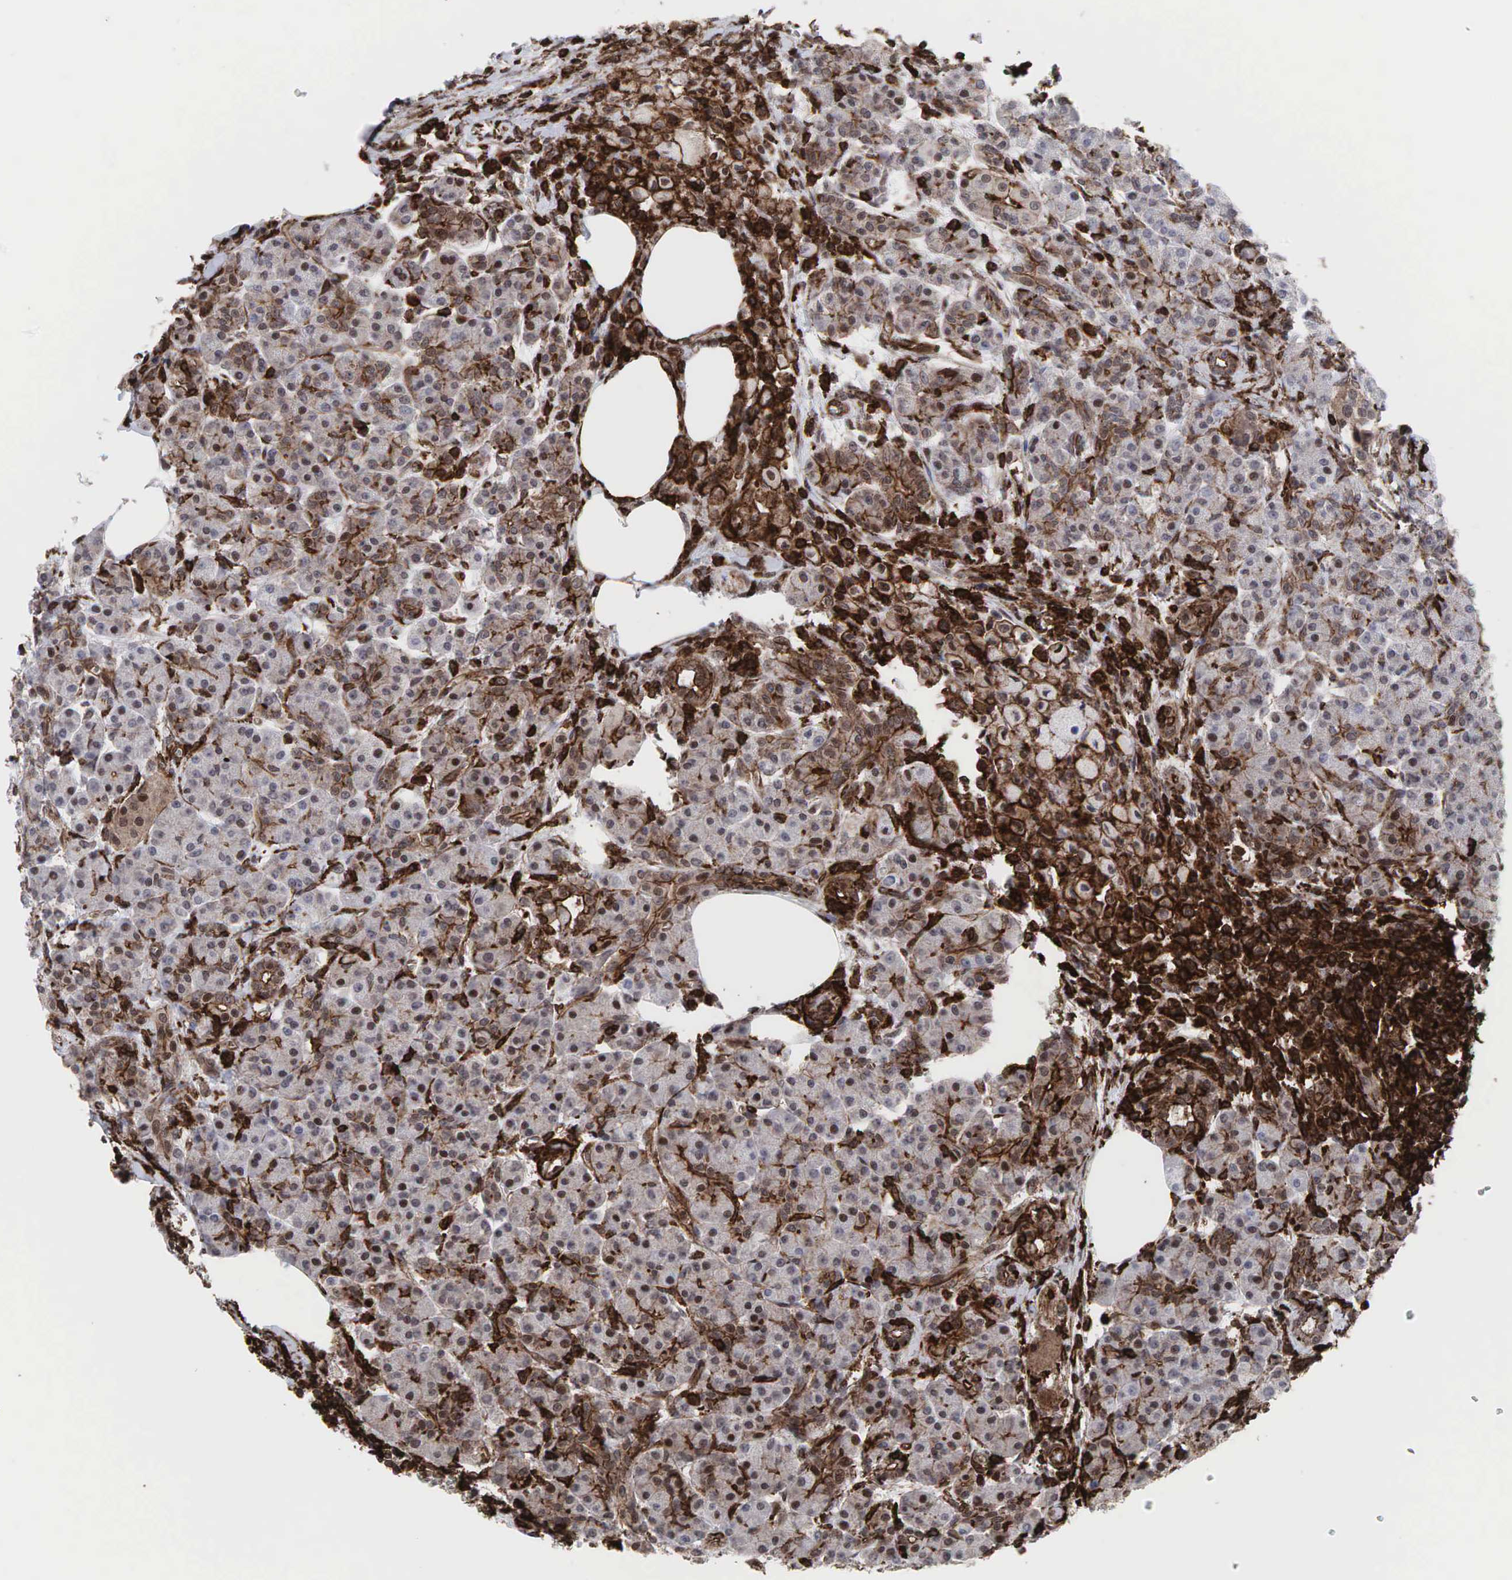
{"staining": {"intensity": "moderate", "quantity": "<25%", "location": "cytoplasmic/membranous"}, "tissue": "pancreas", "cell_type": "Exocrine glandular cells", "image_type": "normal", "snomed": [{"axis": "morphology", "description": "Normal tissue, NOS"}, {"axis": "topography", "description": "Pancreas"}], "caption": "Immunohistochemical staining of normal pancreas displays low levels of moderate cytoplasmic/membranous positivity in approximately <25% of exocrine glandular cells. (Stains: DAB in brown, nuclei in blue, Microscopy: brightfield microscopy at high magnification).", "gene": "GPRASP1", "patient": {"sex": "female", "age": 73}}